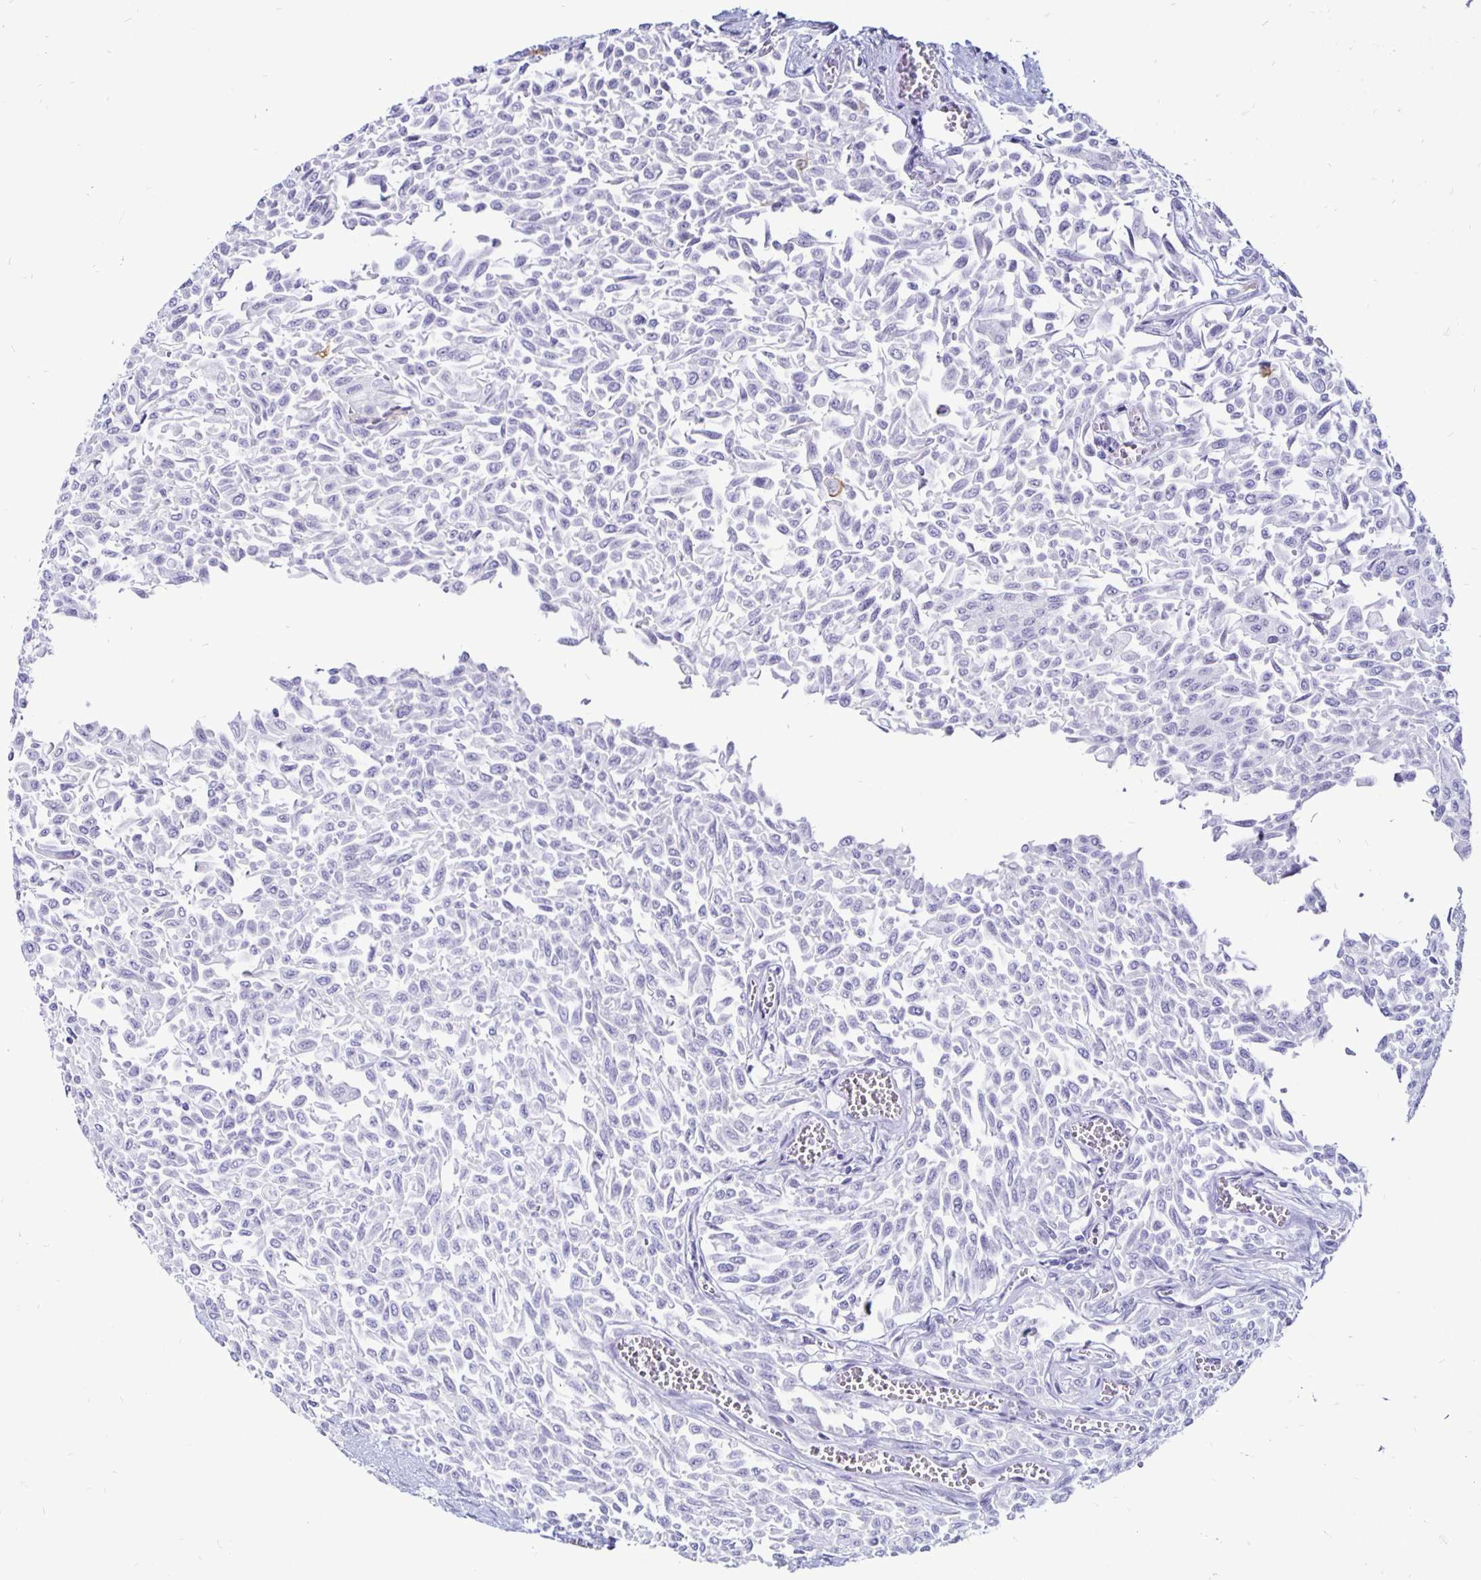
{"staining": {"intensity": "negative", "quantity": "none", "location": "none"}, "tissue": "urothelial cancer", "cell_type": "Tumor cells", "image_type": "cancer", "snomed": [{"axis": "morphology", "description": "Urothelial carcinoma, NOS"}, {"axis": "topography", "description": "Urinary bladder"}], "caption": "Tumor cells show no significant positivity in transitional cell carcinoma. Brightfield microscopy of immunohistochemistry (IHC) stained with DAB (3,3'-diaminobenzidine) (brown) and hematoxylin (blue), captured at high magnification.", "gene": "TIMP1", "patient": {"sex": "male", "age": 59}}